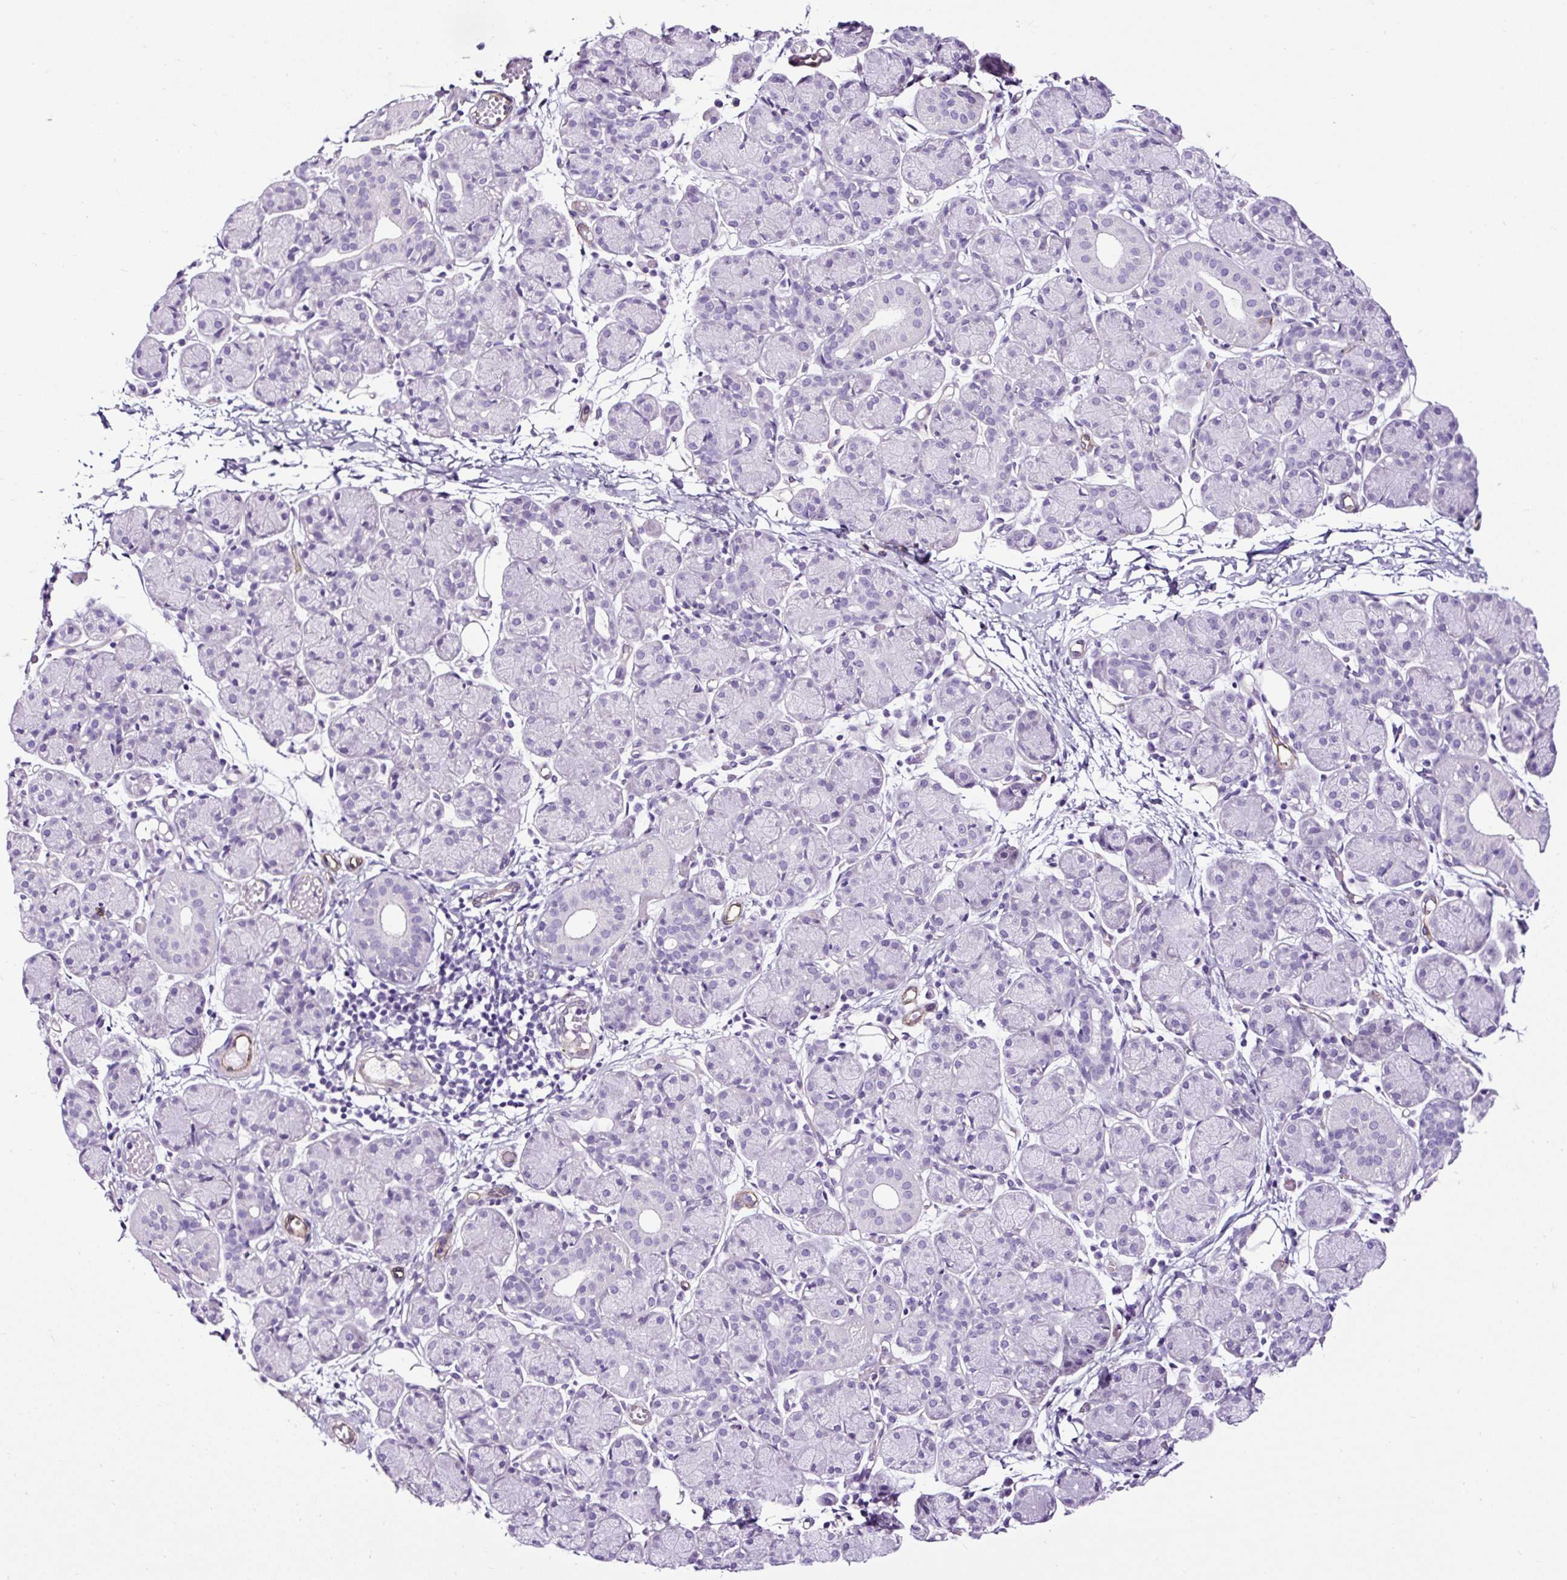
{"staining": {"intensity": "negative", "quantity": "none", "location": "none"}, "tissue": "salivary gland", "cell_type": "Glandular cells", "image_type": "normal", "snomed": [{"axis": "morphology", "description": "Normal tissue, NOS"}, {"axis": "morphology", "description": "Inflammation, NOS"}, {"axis": "topography", "description": "Lymph node"}, {"axis": "topography", "description": "Salivary gland"}], "caption": "Immunohistochemistry (IHC) image of normal salivary gland stained for a protein (brown), which reveals no expression in glandular cells.", "gene": "SLC7A8", "patient": {"sex": "male", "age": 3}}